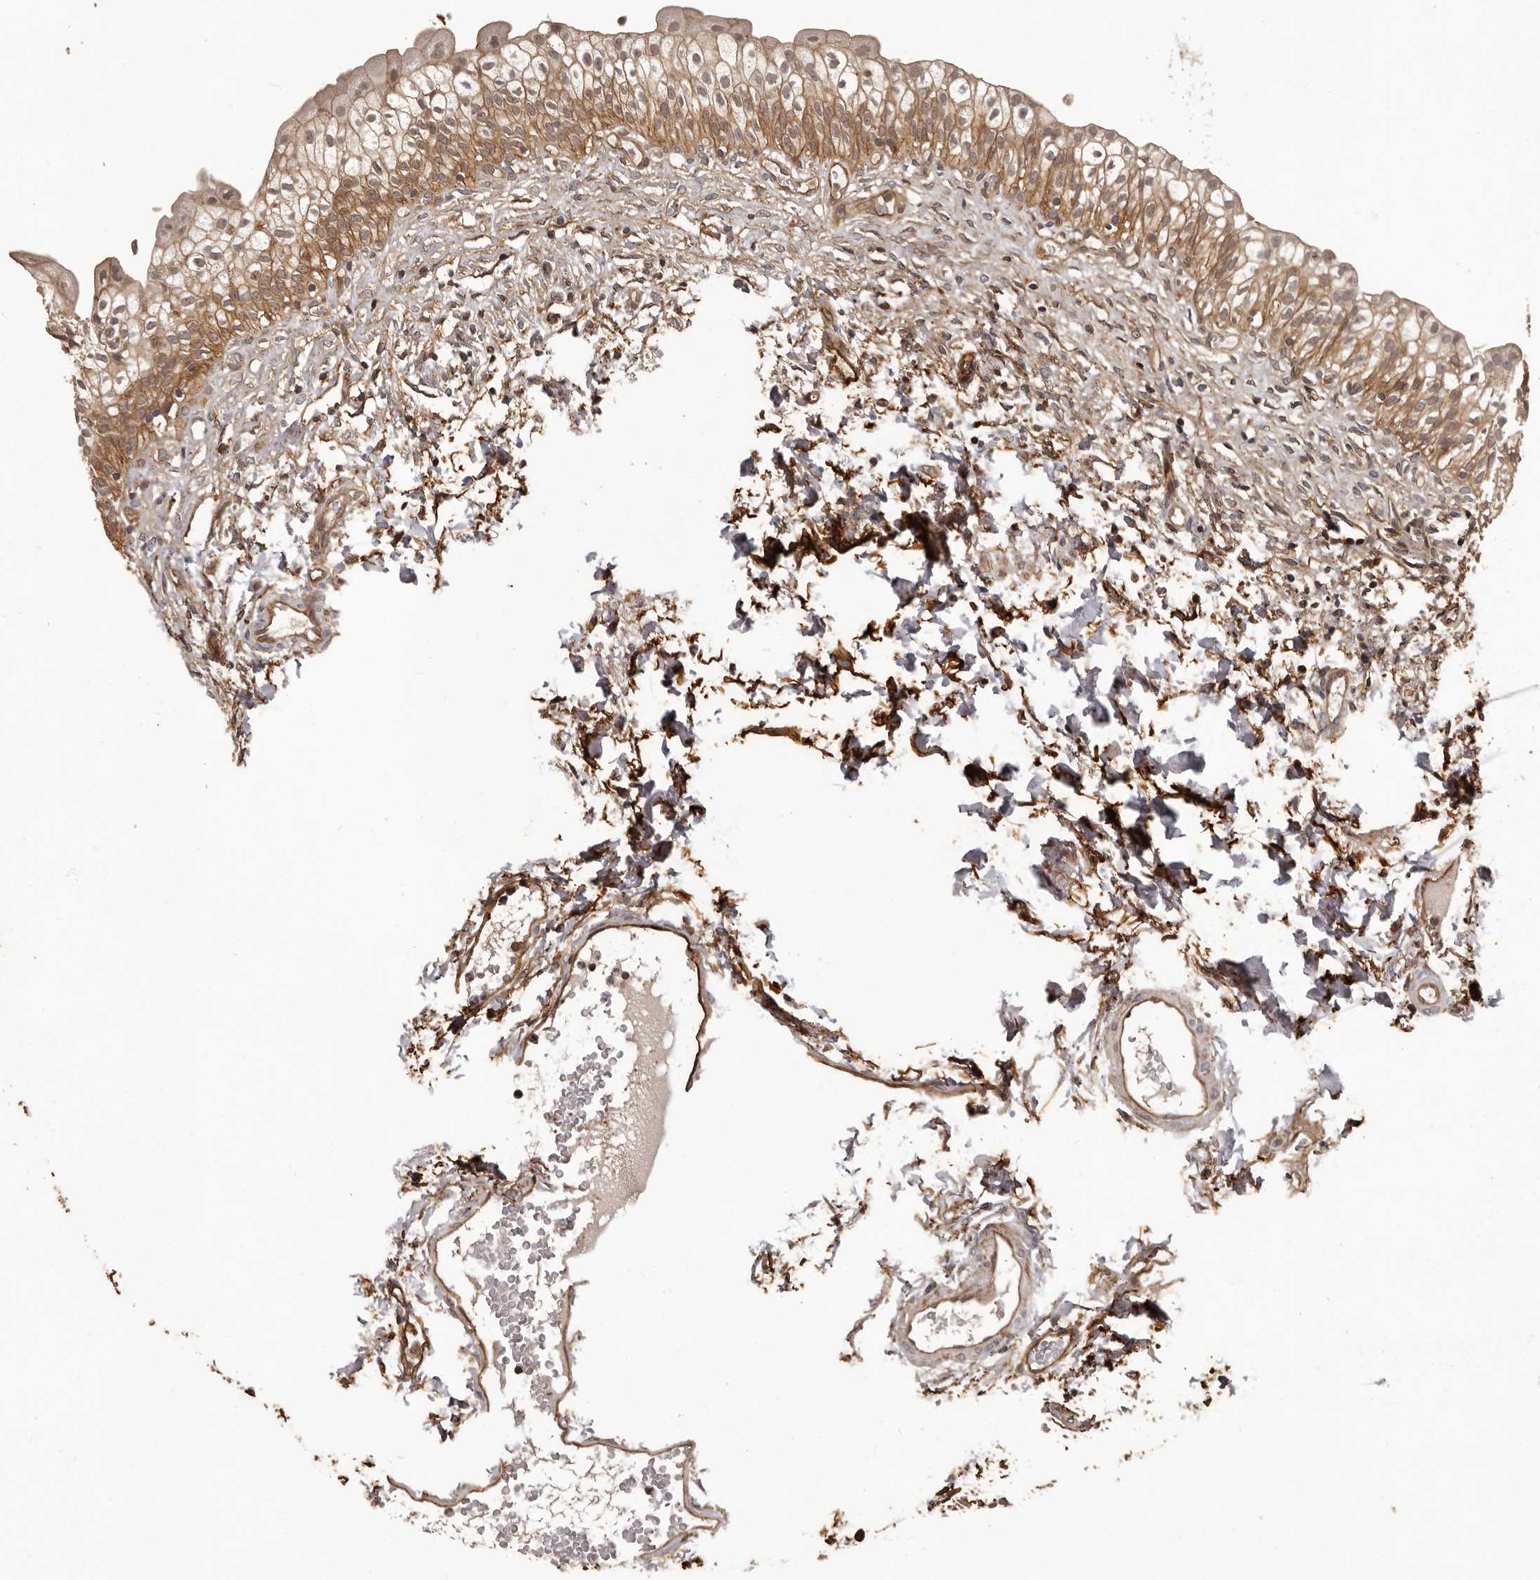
{"staining": {"intensity": "moderate", "quantity": ">75%", "location": "cytoplasmic/membranous"}, "tissue": "urinary bladder", "cell_type": "Urothelial cells", "image_type": "normal", "snomed": [{"axis": "morphology", "description": "Normal tissue, NOS"}, {"axis": "topography", "description": "Urinary bladder"}], "caption": "This is an image of IHC staining of normal urinary bladder, which shows moderate expression in the cytoplasmic/membranous of urothelial cells.", "gene": "SLITRK6", "patient": {"sex": "male", "age": 55}}